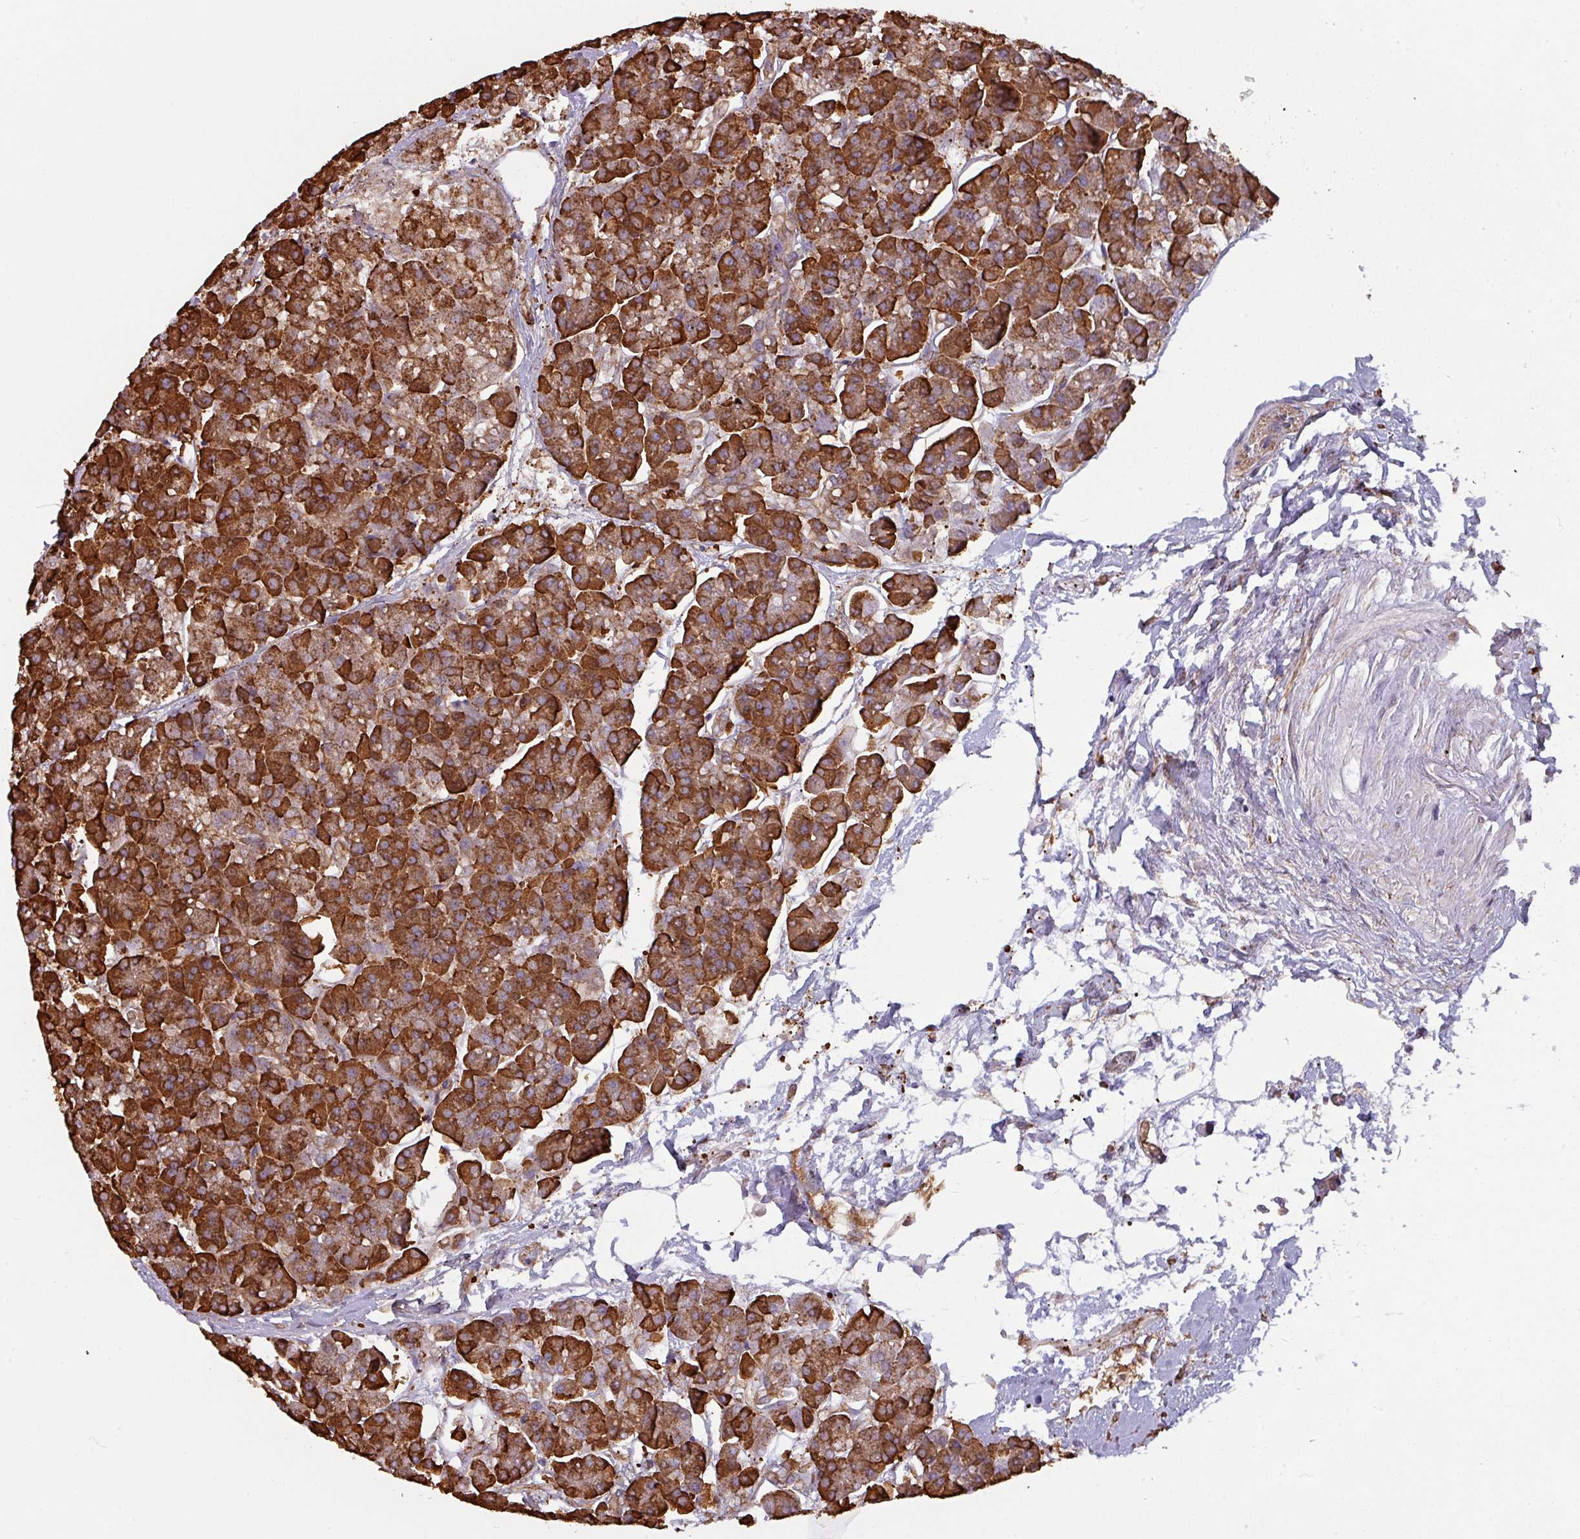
{"staining": {"intensity": "strong", "quantity": "25%-75%", "location": "cytoplasmic/membranous"}, "tissue": "pancreas", "cell_type": "Exocrine glandular cells", "image_type": "normal", "snomed": [{"axis": "morphology", "description": "Normal tissue, NOS"}, {"axis": "topography", "description": "Pancreas"}, {"axis": "topography", "description": "Peripheral nerve tissue"}], "caption": "Strong cytoplasmic/membranous protein expression is identified in about 25%-75% of exocrine glandular cells in pancreas. (Stains: DAB in brown, nuclei in blue, Microscopy: brightfield microscopy at high magnification).", "gene": "BUD23", "patient": {"sex": "male", "age": 54}}